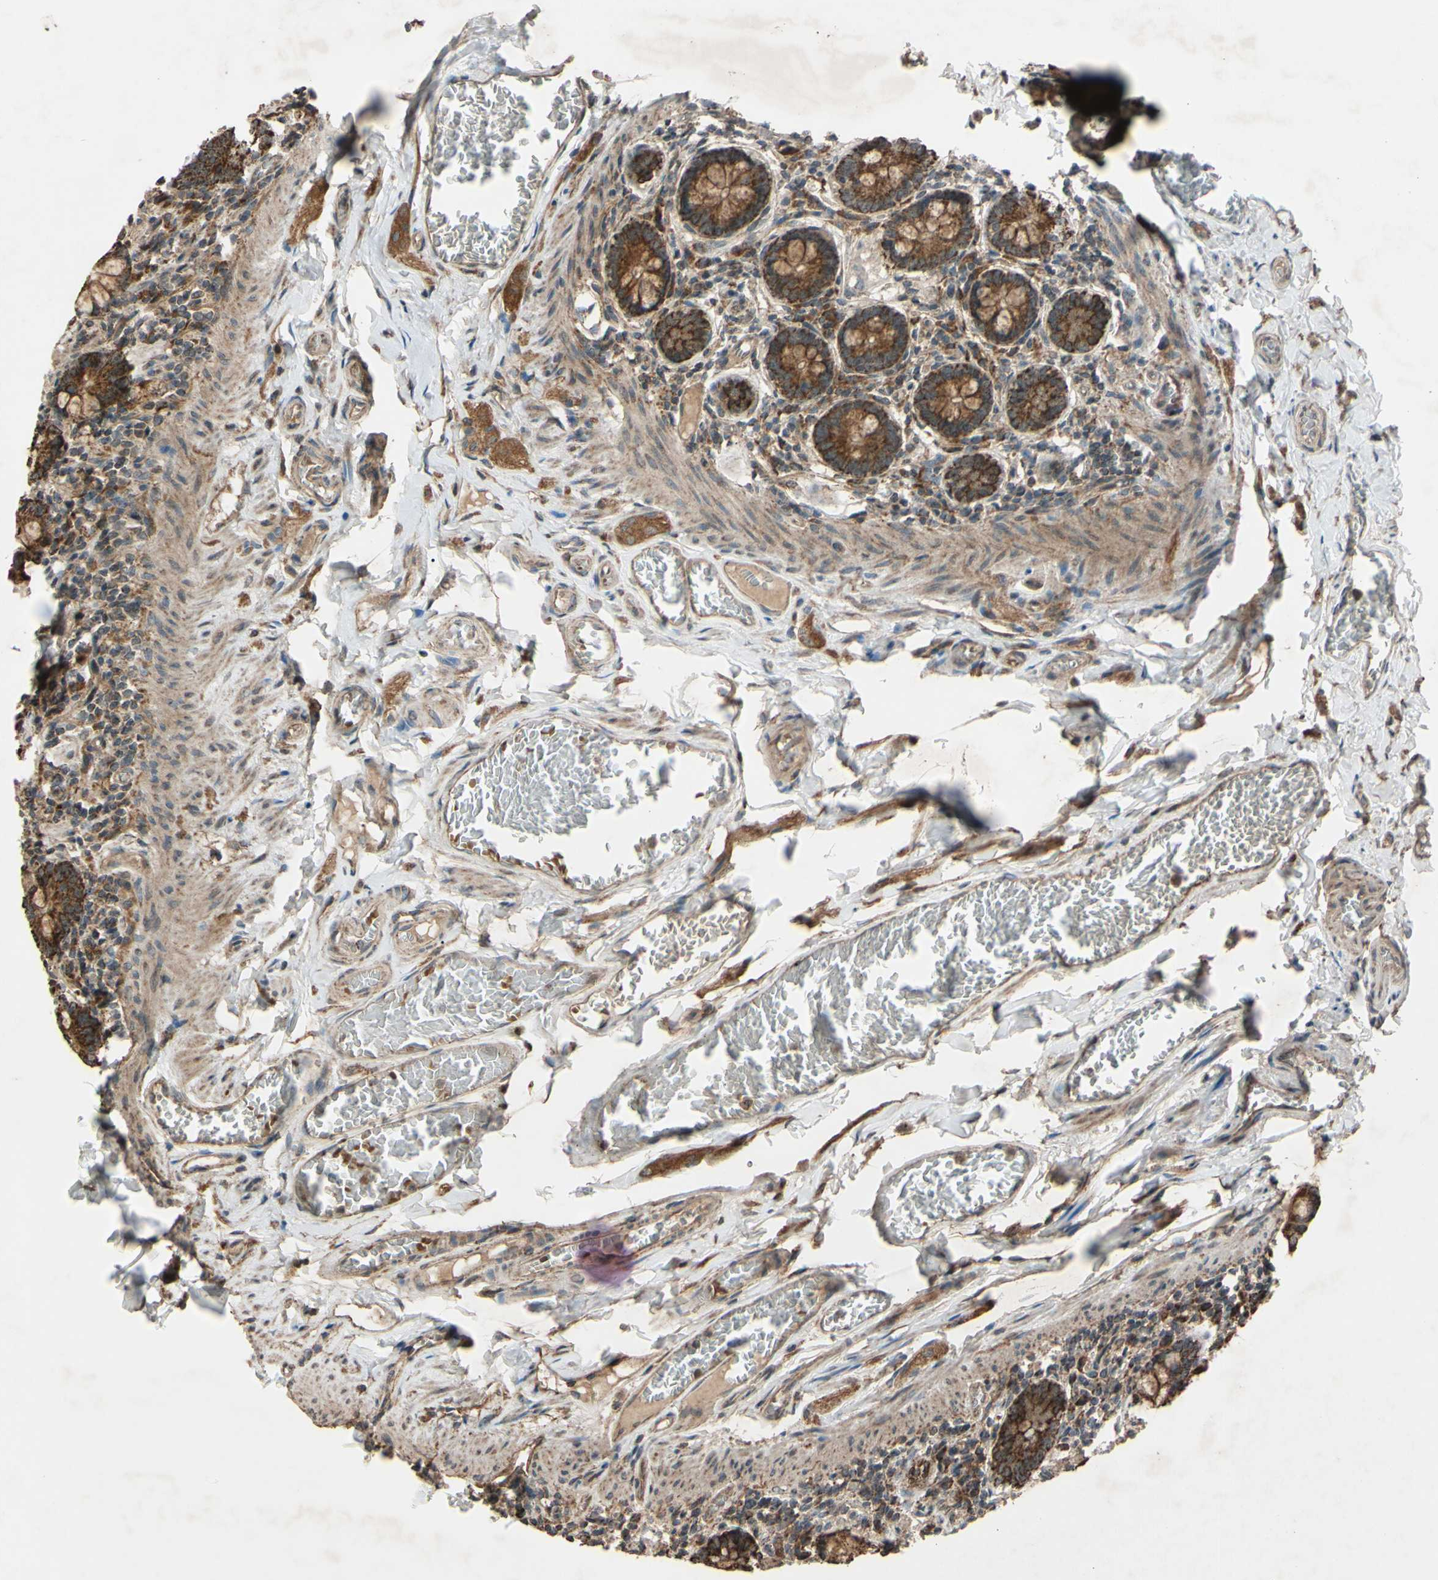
{"staining": {"intensity": "strong", "quantity": ">75%", "location": "cytoplasmic/membranous"}, "tissue": "small intestine", "cell_type": "Glandular cells", "image_type": "normal", "snomed": [{"axis": "morphology", "description": "Normal tissue, NOS"}, {"axis": "topography", "description": "Small intestine"}], "caption": "Strong cytoplasmic/membranous staining for a protein is seen in approximately >75% of glandular cells of unremarkable small intestine using immunohistochemistry (IHC).", "gene": "ACOT8", "patient": {"sex": "male", "age": 41}}